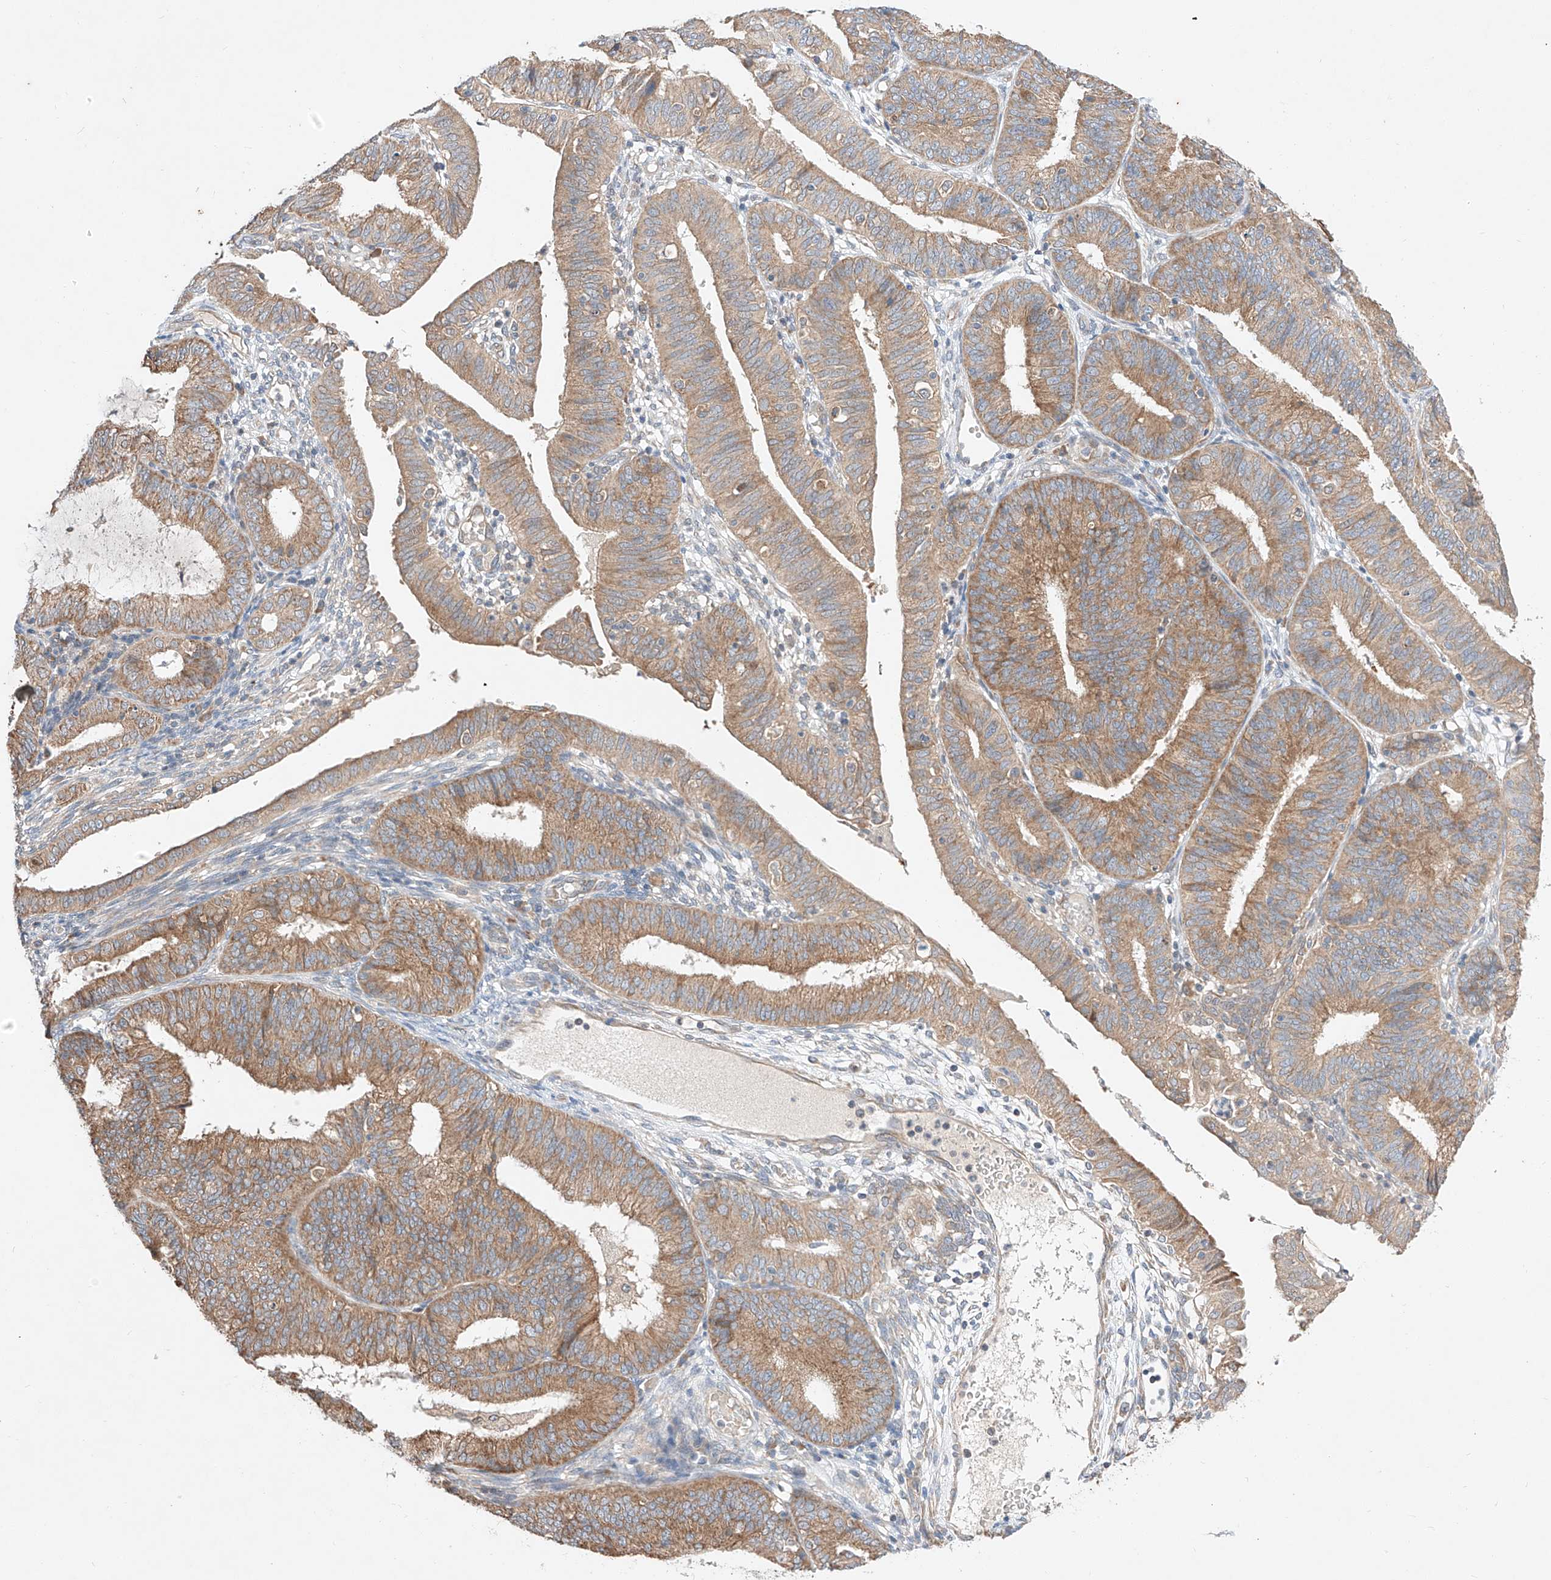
{"staining": {"intensity": "moderate", "quantity": ">75%", "location": "cytoplasmic/membranous"}, "tissue": "endometrial cancer", "cell_type": "Tumor cells", "image_type": "cancer", "snomed": [{"axis": "morphology", "description": "Adenocarcinoma, NOS"}, {"axis": "topography", "description": "Endometrium"}], "caption": "The immunohistochemical stain labels moderate cytoplasmic/membranous staining in tumor cells of endometrial cancer (adenocarcinoma) tissue. (brown staining indicates protein expression, while blue staining denotes nuclei).", "gene": "C6orf118", "patient": {"sex": "female", "age": 51}}